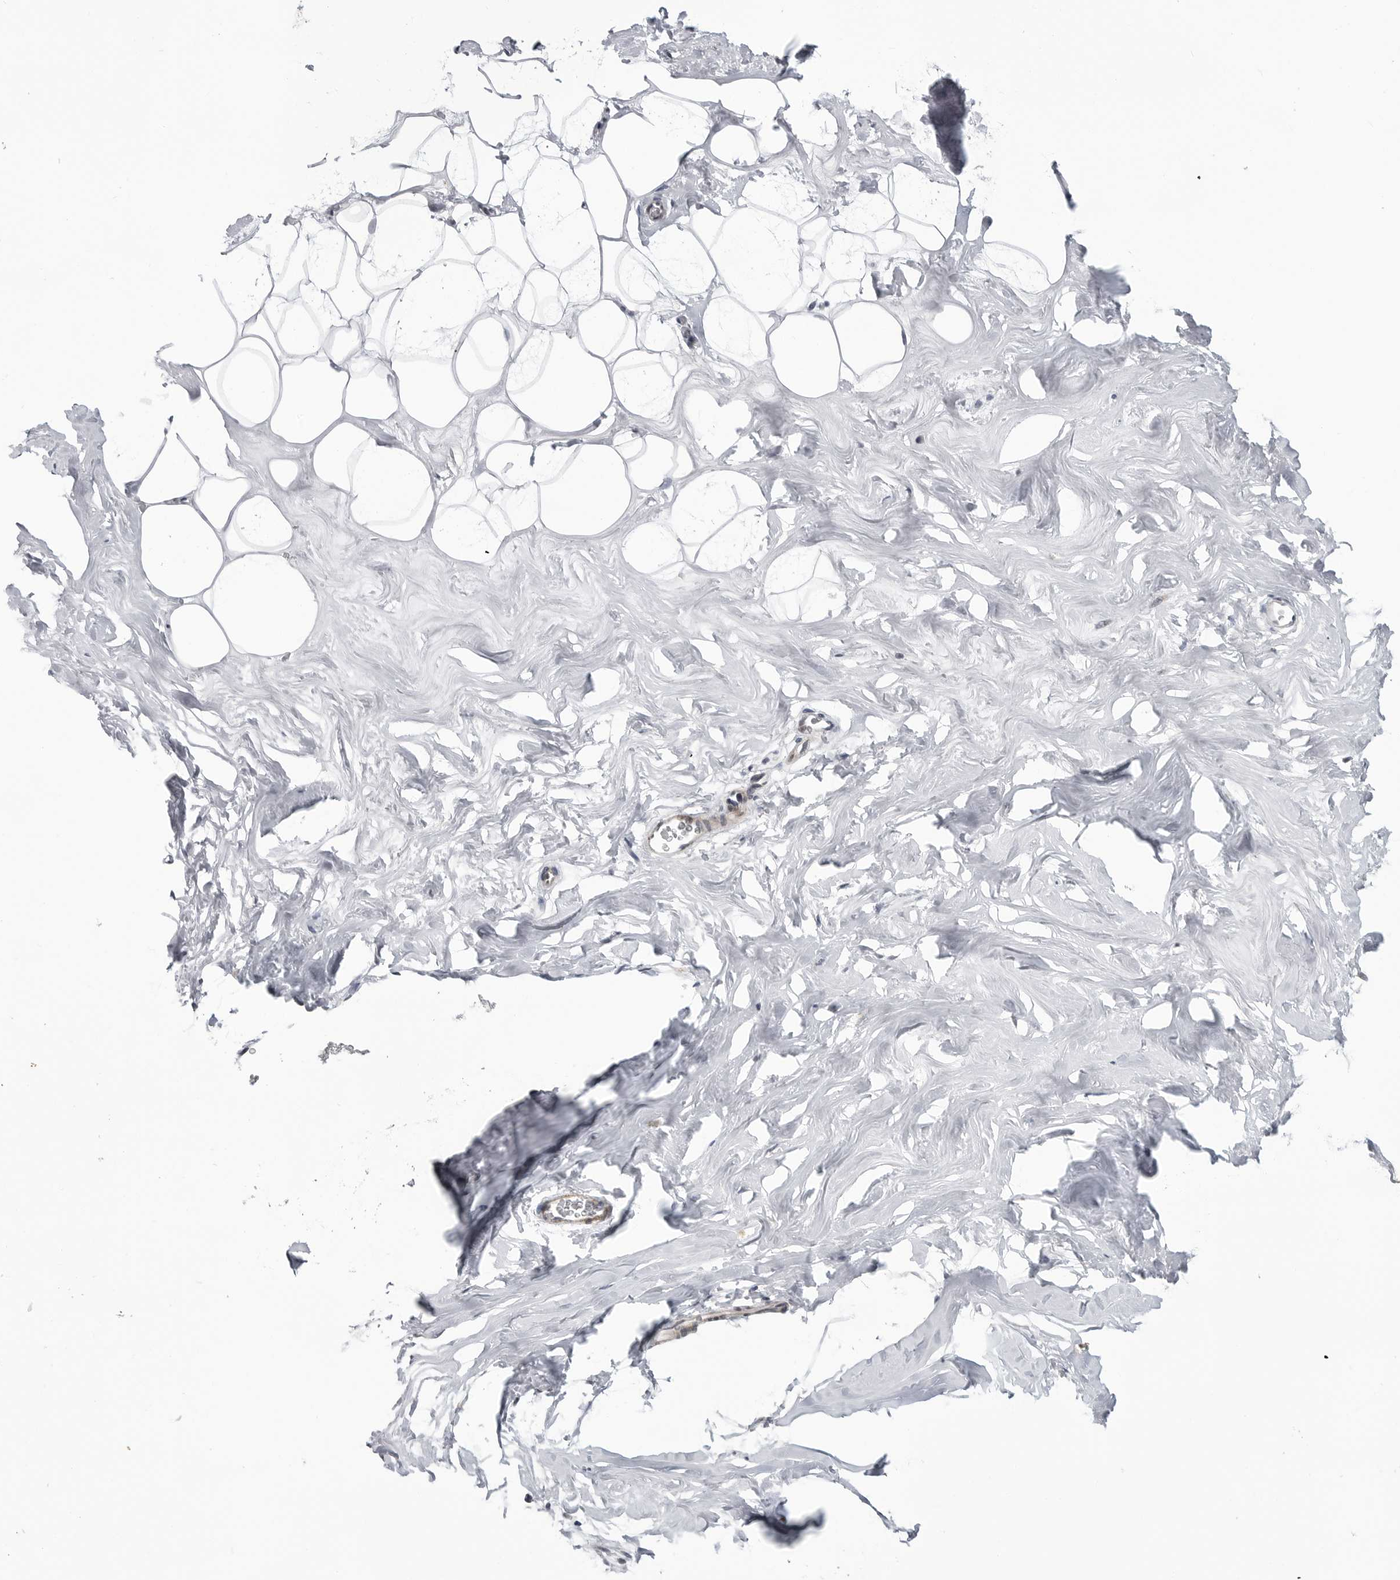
{"staining": {"intensity": "negative", "quantity": "none", "location": "none"}, "tissue": "adipose tissue", "cell_type": "Adipocytes", "image_type": "normal", "snomed": [{"axis": "morphology", "description": "Normal tissue, NOS"}, {"axis": "morphology", "description": "Fibrosis, NOS"}, {"axis": "topography", "description": "Breast"}, {"axis": "topography", "description": "Adipose tissue"}], "caption": "The photomicrograph exhibits no staining of adipocytes in unremarkable adipose tissue.", "gene": "ADAMTS5", "patient": {"sex": "female", "age": 39}}